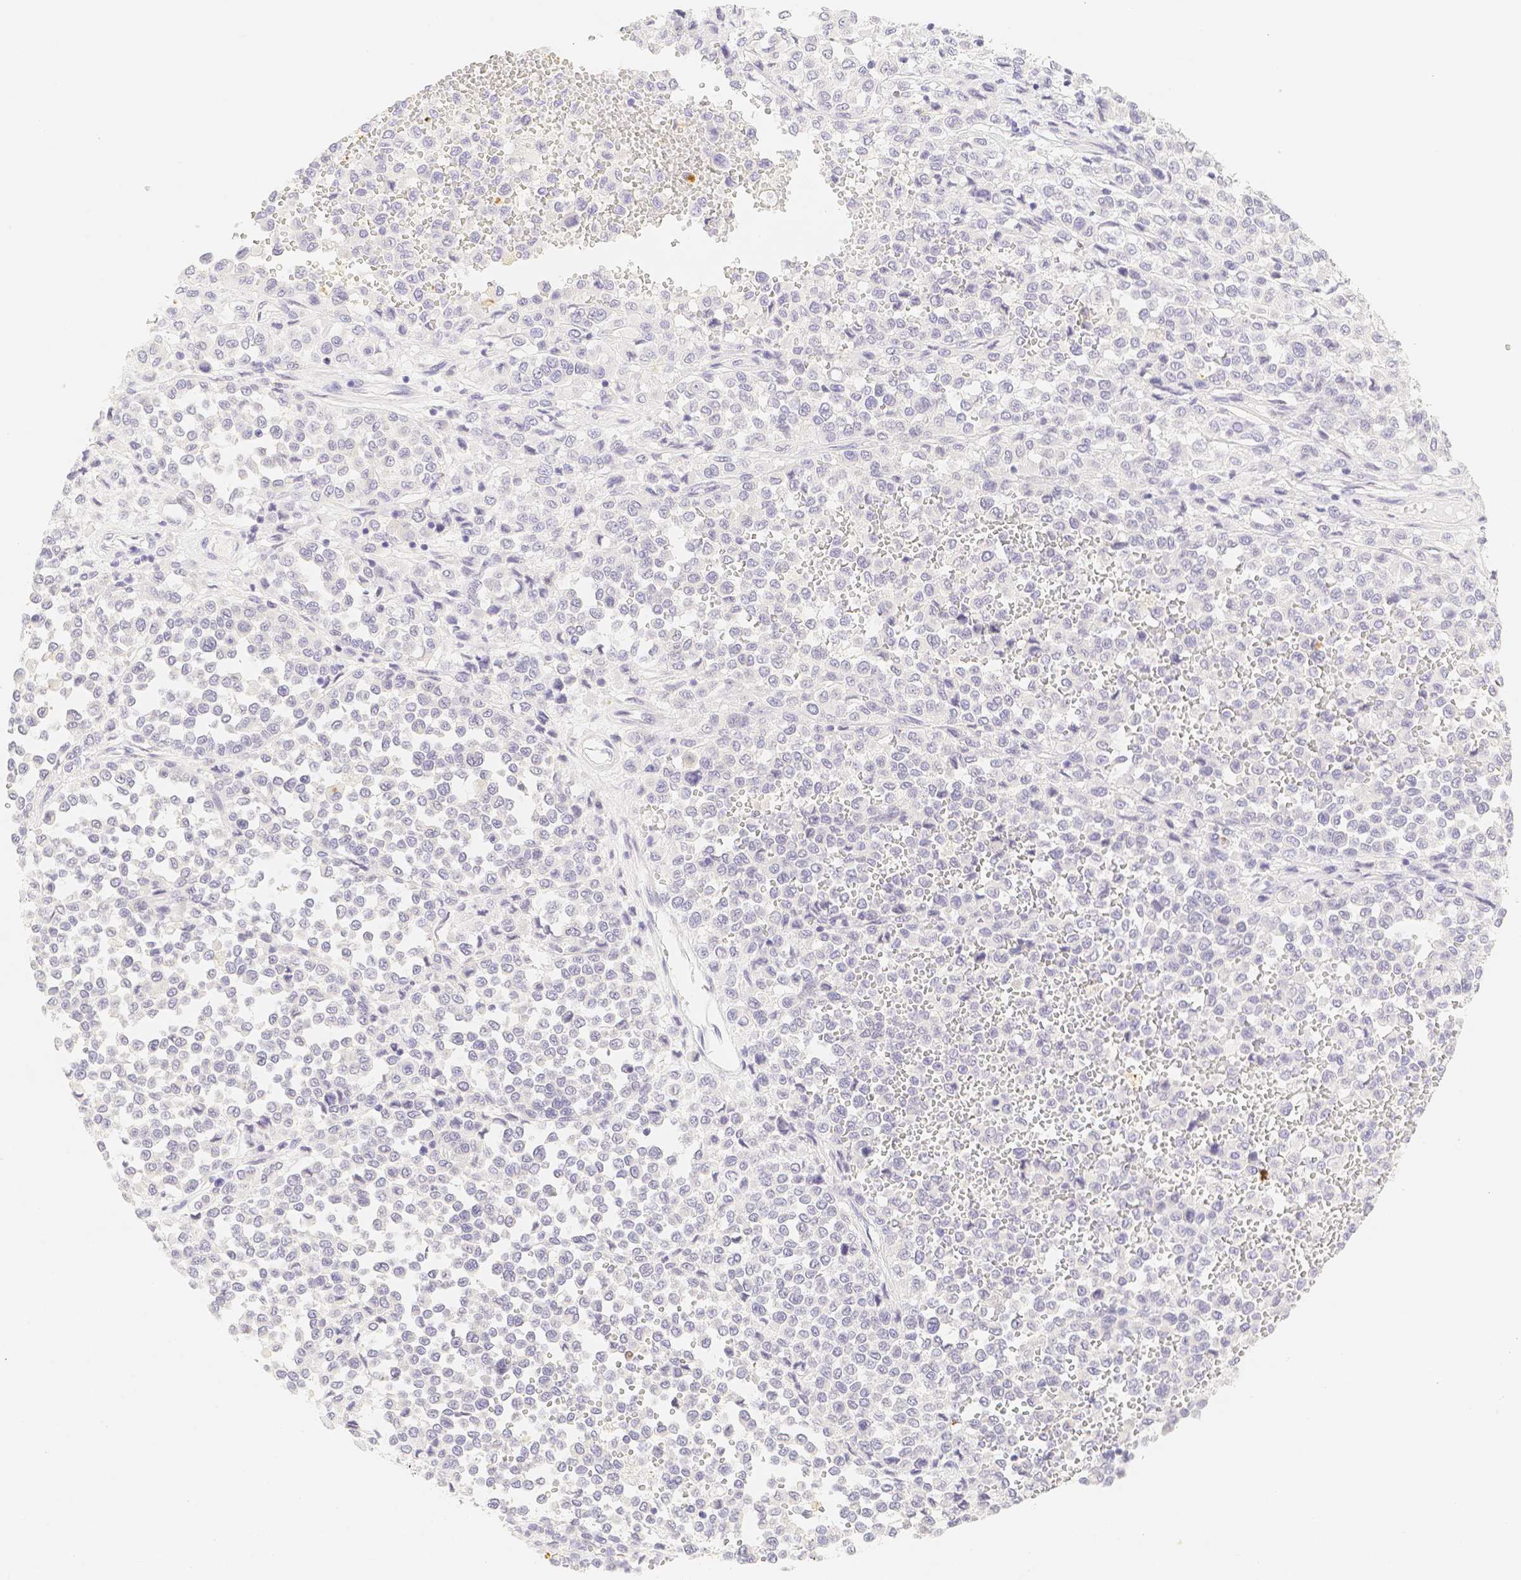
{"staining": {"intensity": "negative", "quantity": "none", "location": "none"}, "tissue": "melanoma", "cell_type": "Tumor cells", "image_type": "cancer", "snomed": [{"axis": "morphology", "description": "Malignant melanoma, Metastatic site"}, {"axis": "topography", "description": "Pancreas"}], "caption": "Immunohistochemistry histopathology image of neoplastic tissue: human melanoma stained with DAB (3,3'-diaminobenzidine) demonstrates no significant protein staining in tumor cells.", "gene": "PADI4", "patient": {"sex": "female", "age": 30}}